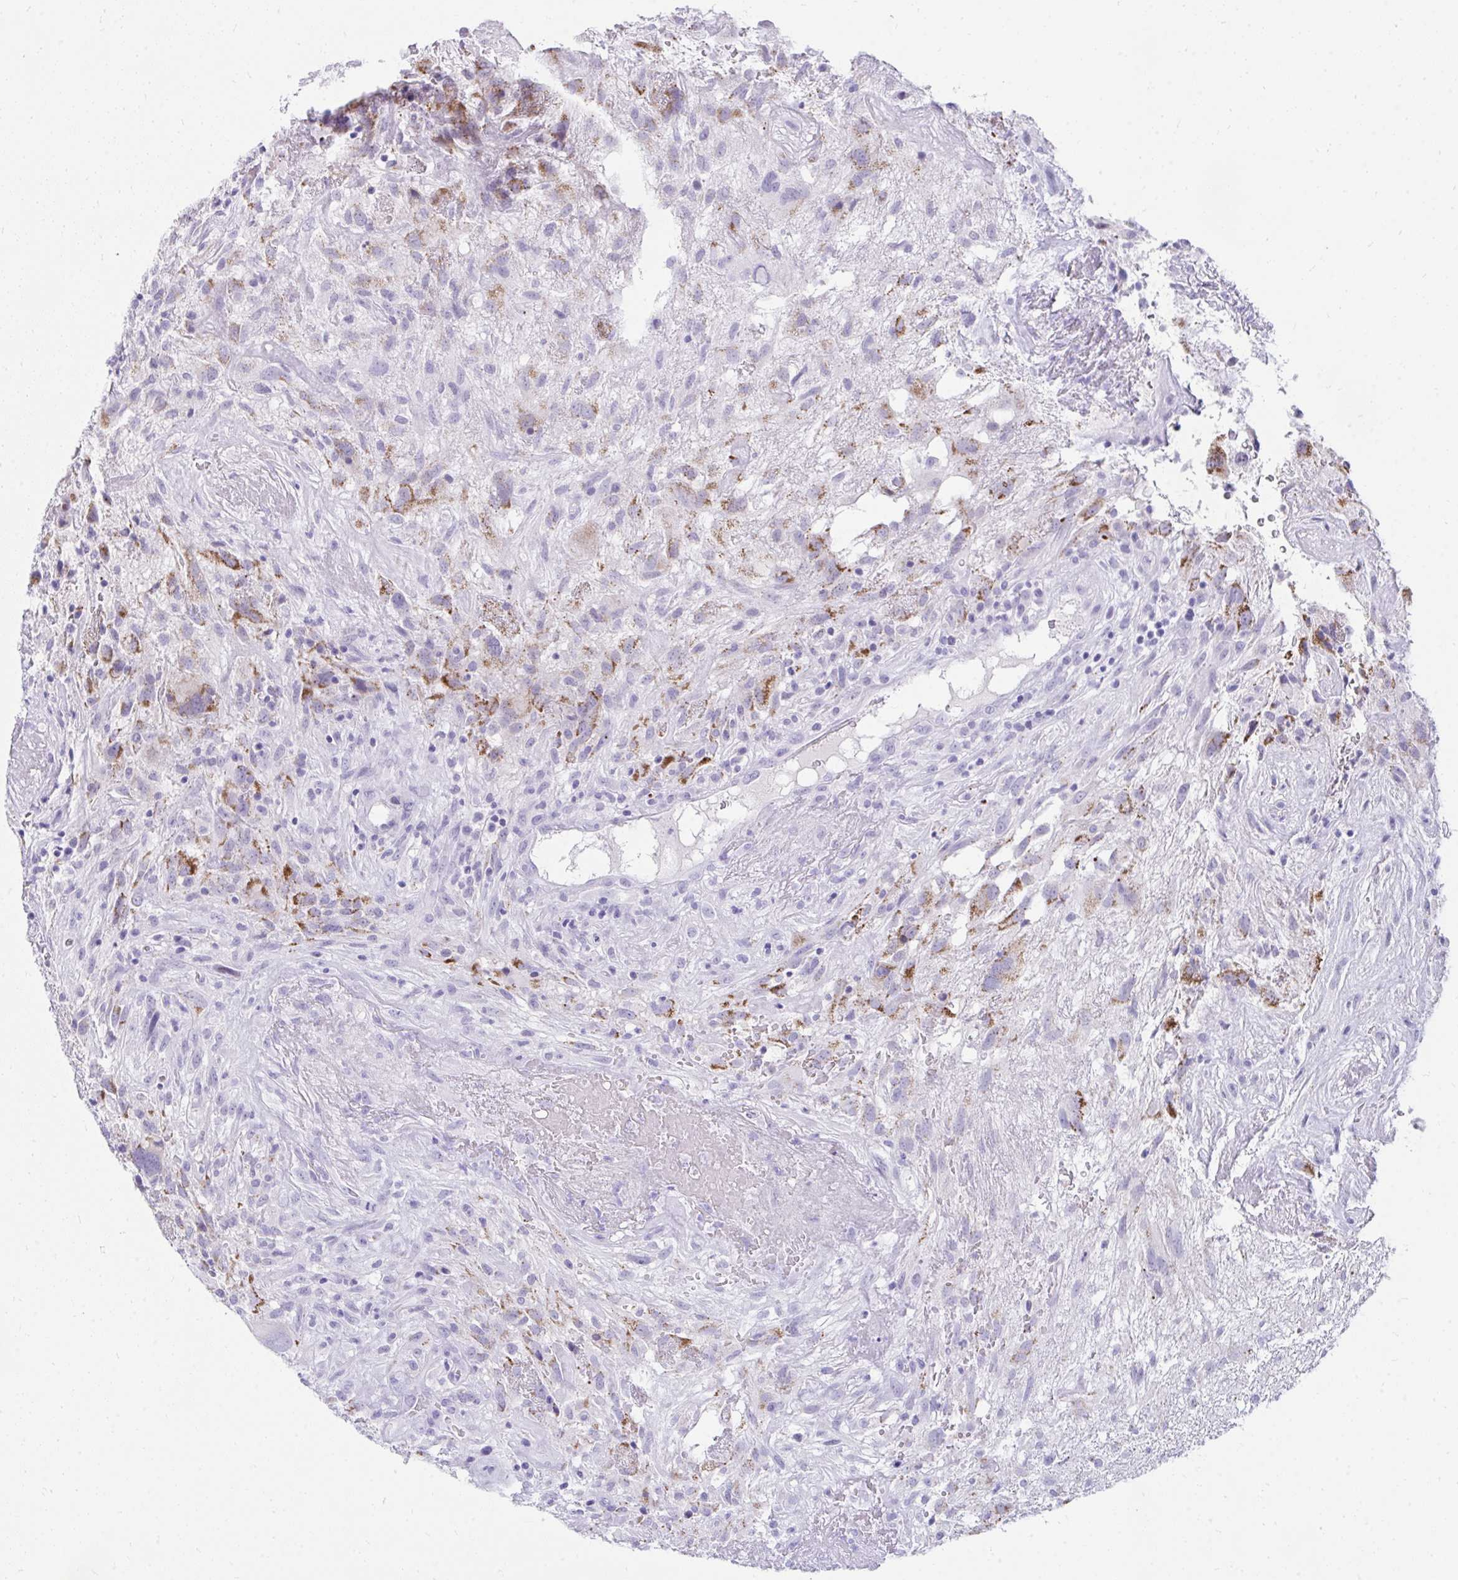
{"staining": {"intensity": "moderate", "quantity": "<25%", "location": "cytoplasmic/membranous"}, "tissue": "glioma", "cell_type": "Tumor cells", "image_type": "cancer", "snomed": [{"axis": "morphology", "description": "Glioma, malignant, High grade"}, {"axis": "topography", "description": "Brain"}], "caption": "Glioma stained with immunohistochemistry (IHC) shows moderate cytoplasmic/membranous expression in about <25% of tumor cells.", "gene": "OR5F1", "patient": {"sex": "male", "age": 46}}